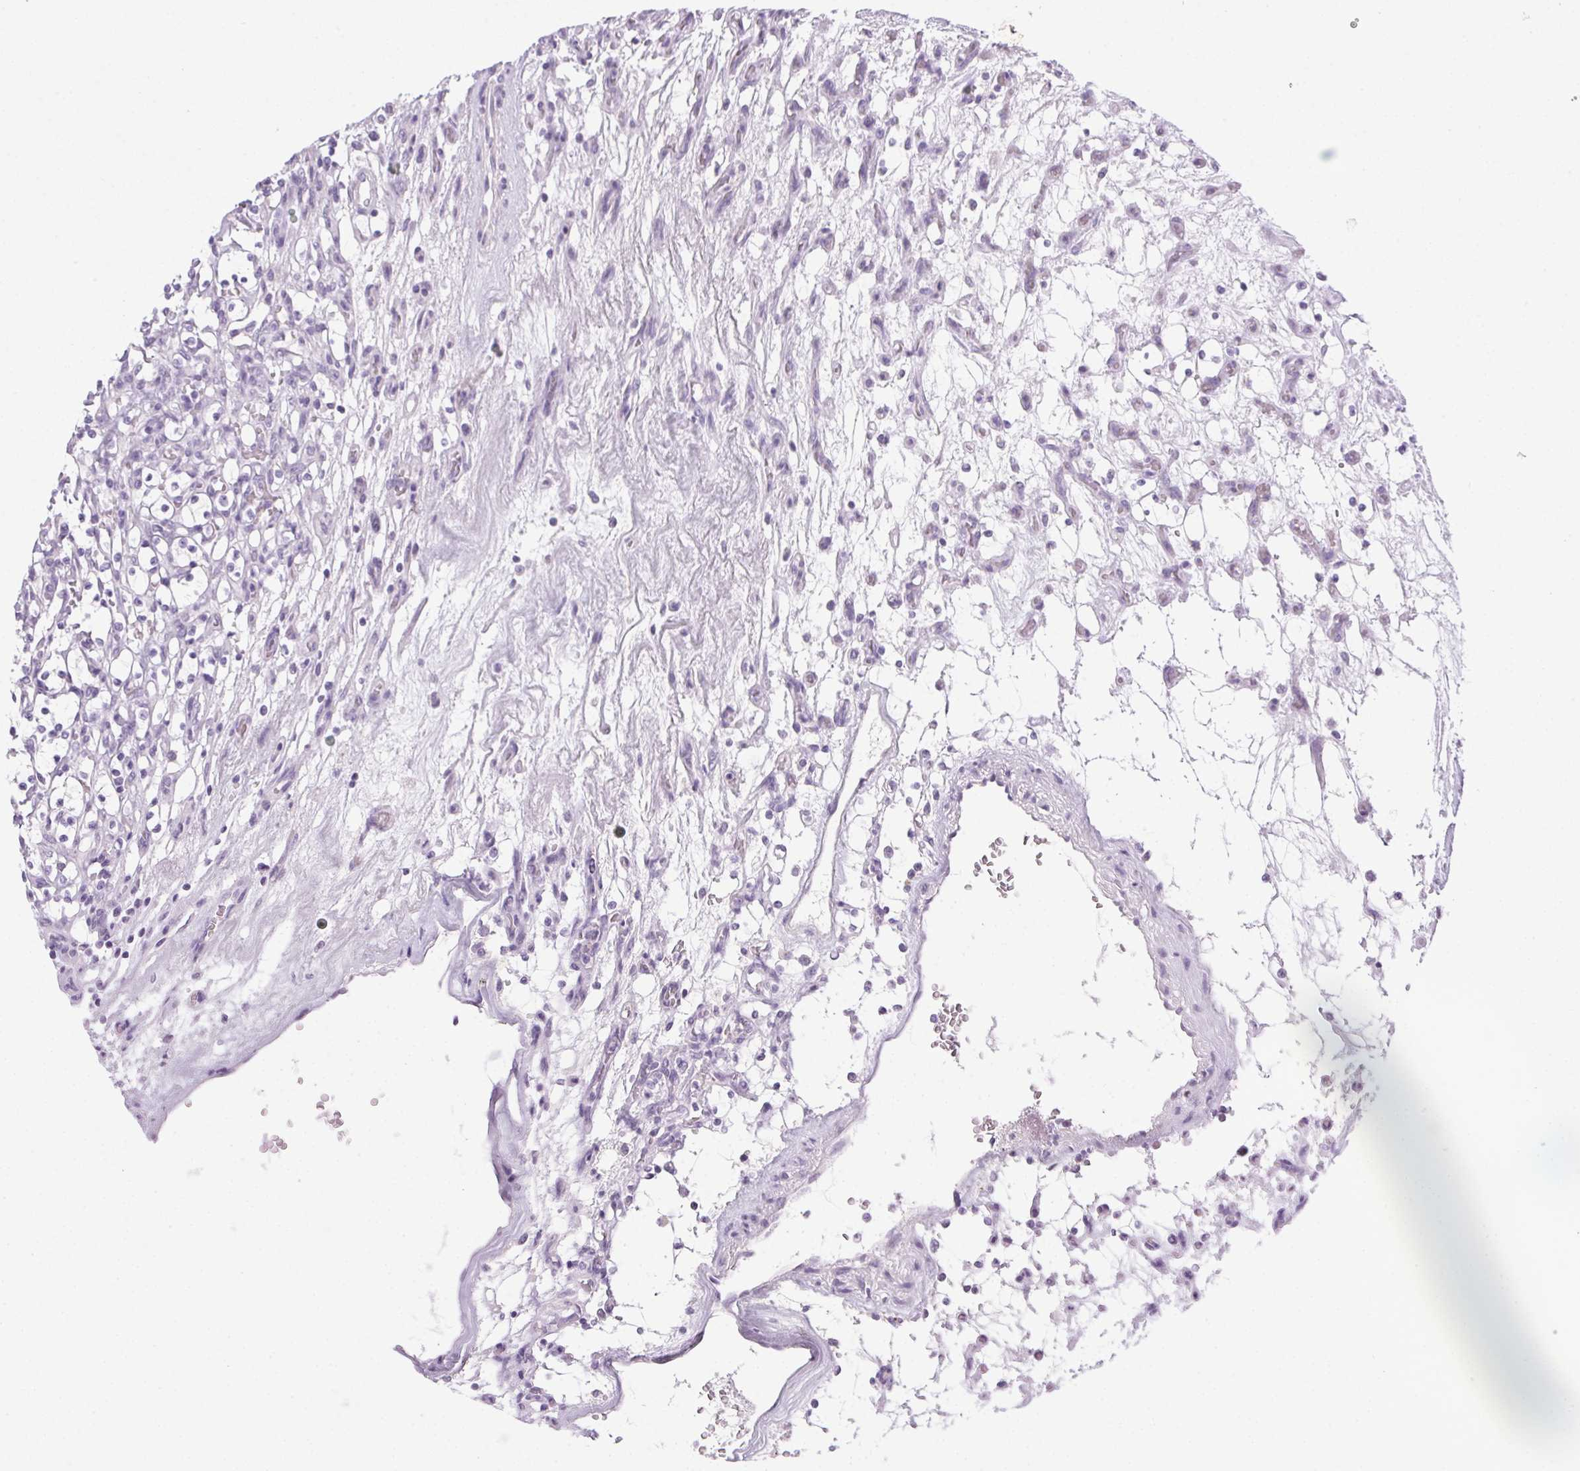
{"staining": {"intensity": "negative", "quantity": "none", "location": "none"}, "tissue": "renal cancer", "cell_type": "Tumor cells", "image_type": "cancer", "snomed": [{"axis": "morphology", "description": "Adenocarcinoma, NOS"}, {"axis": "topography", "description": "Kidney"}], "caption": "Renal cancer (adenocarcinoma) was stained to show a protein in brown. There is no significant expression in tumor cells.", "gene": "POPDC2", "patient": {"sex": "female", "age": 69}}